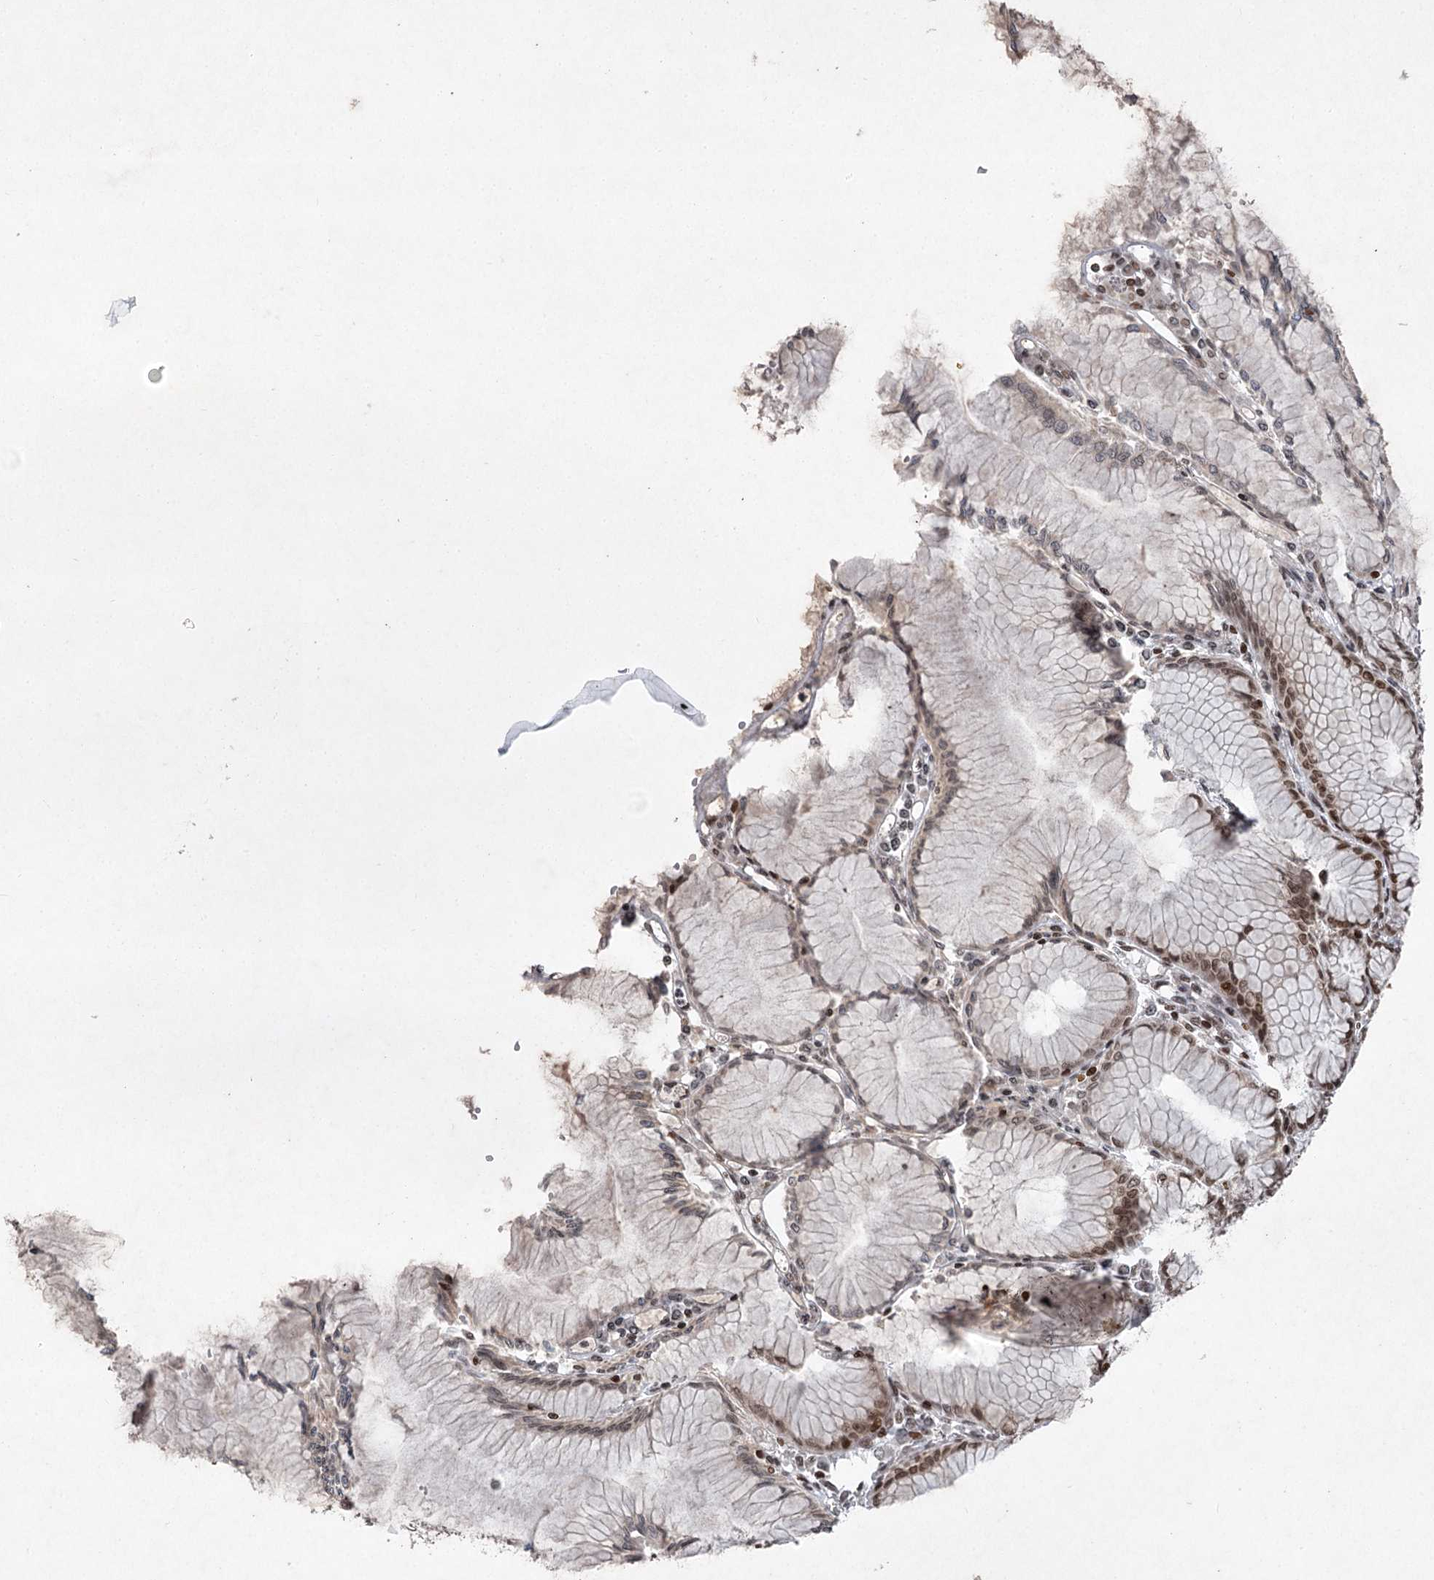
{"staining": {"intensity": "strong", "quantity": ">75%", "location": "cytoplasmic/membranous,nuclear"}, "tissue": "stomach", "cell_type": "Glandular cells", "image_type": "normal", "snomed": [{"axis": "morphology", "description": "Normal tissue, NOS"}, {"axis": "topography", "description": "Stomach"}], "caption": "Human stomach stained for a protein (brown) displays strong cytoplasmic/membranous,nuclear positive staining in about >75% of glandular cells.", "gene": "CGGBP1", "patient": {"sex": "female", "age": 57}}